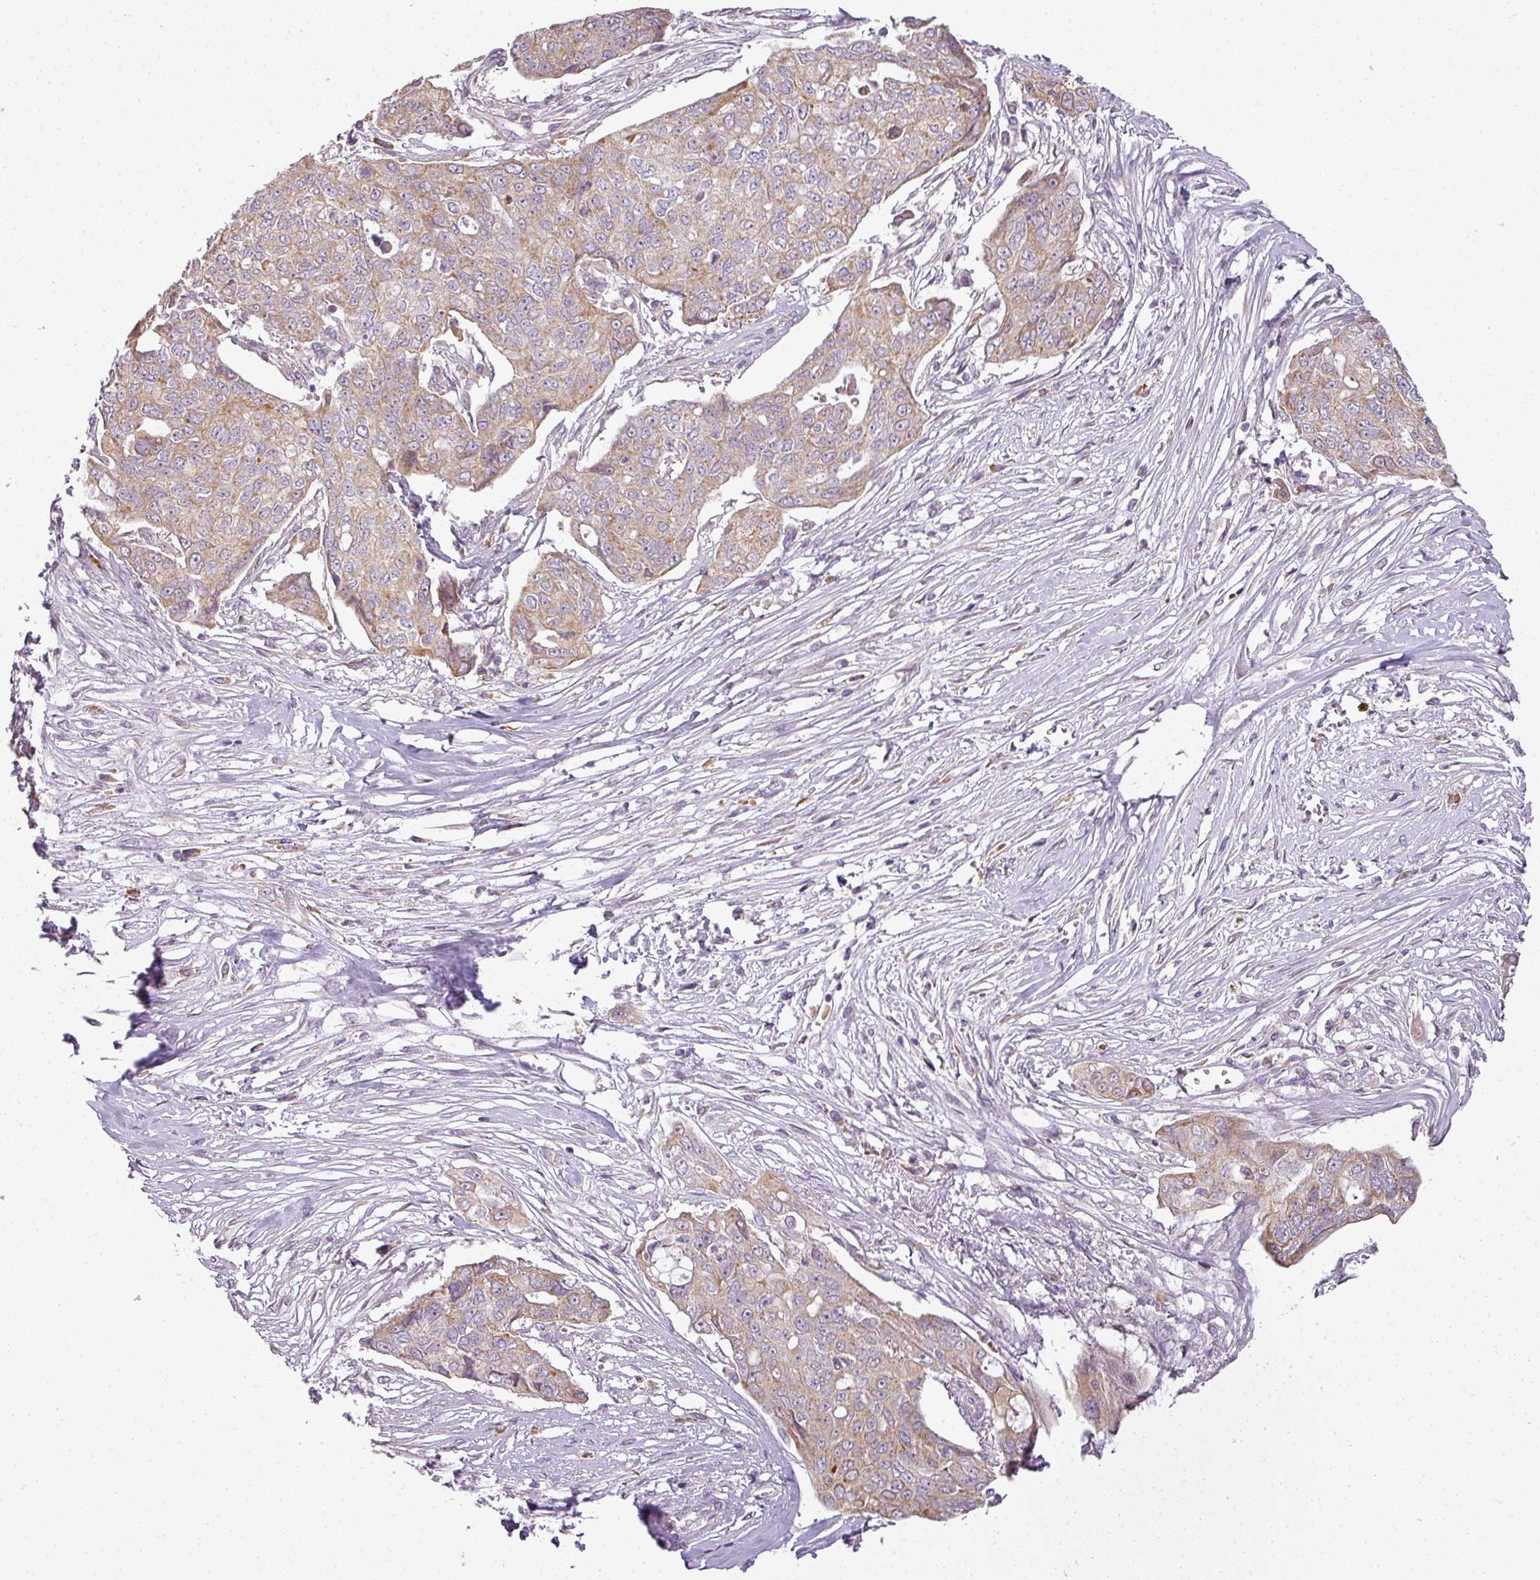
{"staining": {"intensity": "weak", "quantity": "25%-75%", "location": "cytoplasmic/membranous"}, "tissue": "ovarian cancer", "cell_type": "Tumor cells", "image_type": "cancer", "snomed": [{"axis": "morphology", "description": "Carcinoma, endometroid"}, {"axis": "topography", "description": "Ovary"}], "caption": "Ovarian cancer tissue exhibits weak cytoplasmic/membranous staining in approximately 25%-75% of tumor cells", "gene": "LY75", "patient": {"sex": "female", "age": 70}}